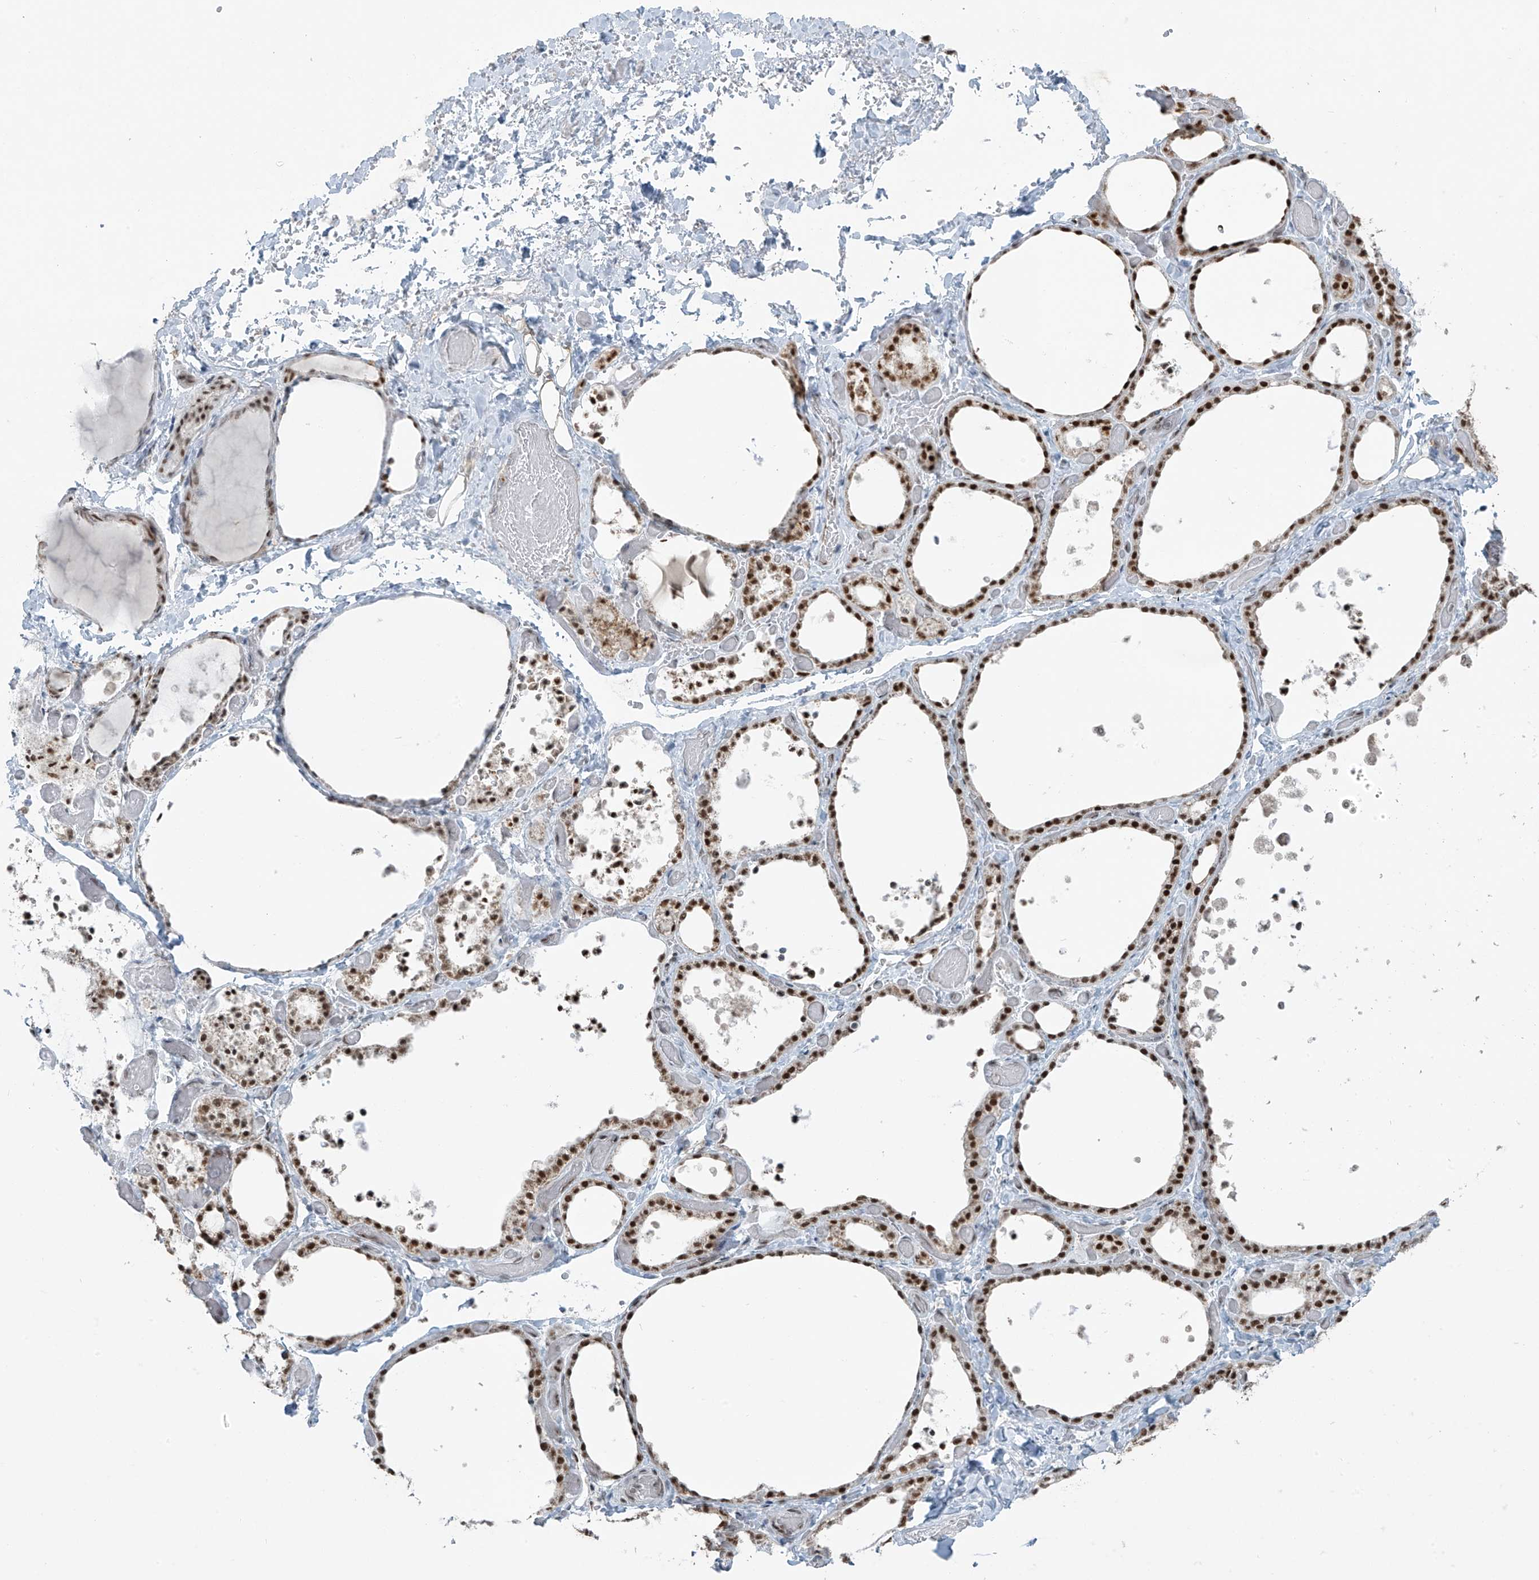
{"staining": {"intensity": "strong", "quantity": ">75%", "location": "nuclear"}, "tissue": "thyroid gland", "cell_type": "Glandular cells", "image_type": "normal", "snomed": [{"axis": "morphology", "description": "Normal tissue, NOS"}, {"axis": "topography", "description": "Thyroid gland"}], "caption": "Immunohistochemistry photomicrograph of unremarkable thyroid gland: human thyroid gland stained using immunohistochemistry (IHC) exhibits high levels of strong protein expression localized specifically in the nuclear of glandular cells, appearing as a nuclear brown color.", "gene": "WRNIP1", "patient": {"sex": "female", "age": 44}}